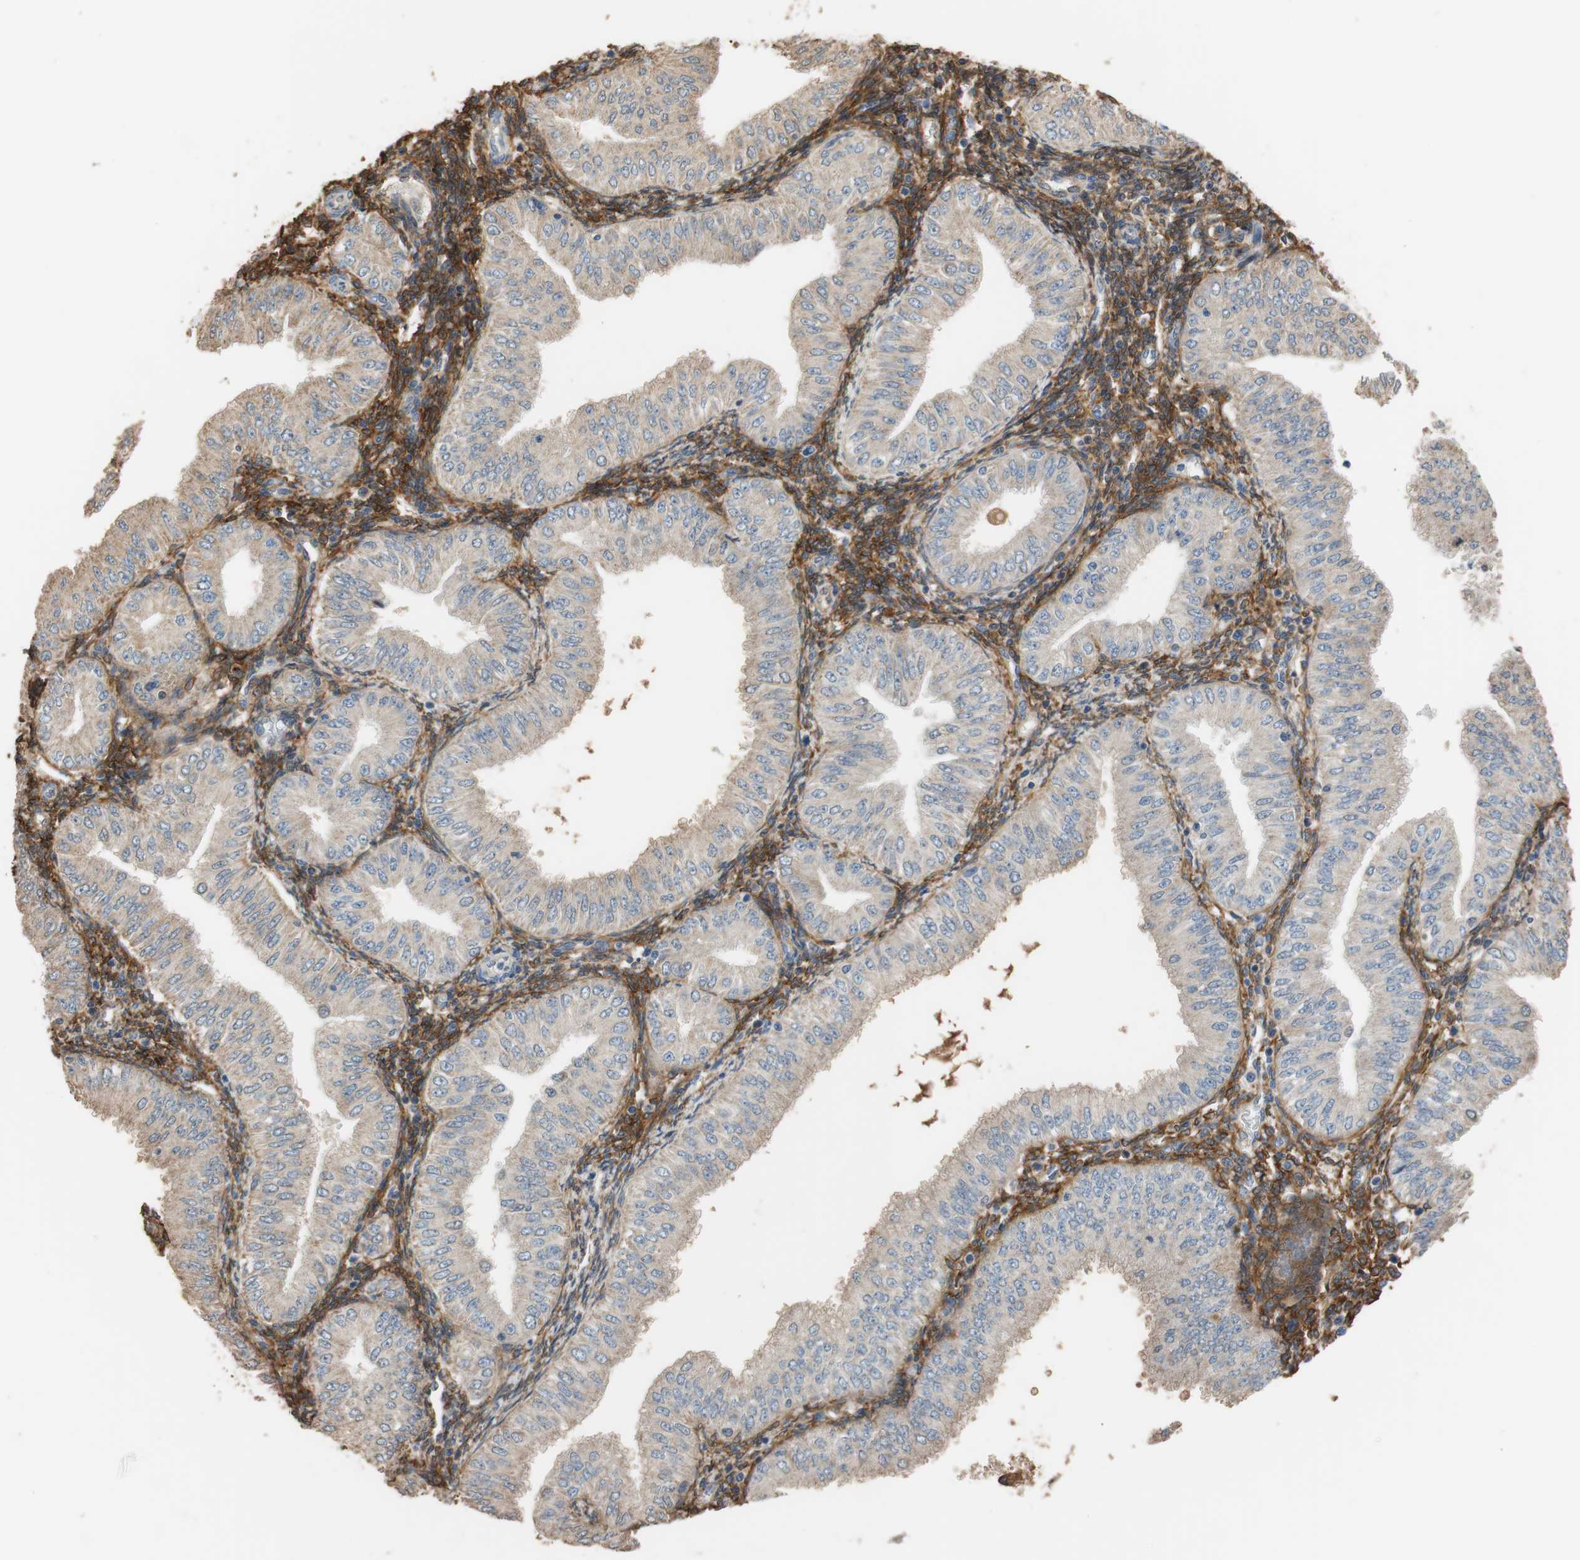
{"staining": {"intensity": "moderate", "quantity": ">75%", "location": "cytoplasmic/membranous"}, "tissue": "endometrial cancer", "cell_type": "Tumor cells", "image_type": "cancer", "snomed": [{"axis": "morphology", "description": "Normal tissue, NOS"}, {"axis": "morphology", "description": "Adenocarcinoma, NOS"}, {"axis": "topography", "description": "Endometrium"}], "caption": "Protein staining of endometrial cancer tissue displays moderate cytoplasmic/membranous positivity in about >75% of tumor cells.", "gene": "ALDH1A2", "patient": {"sex": "female", "age": 53}}